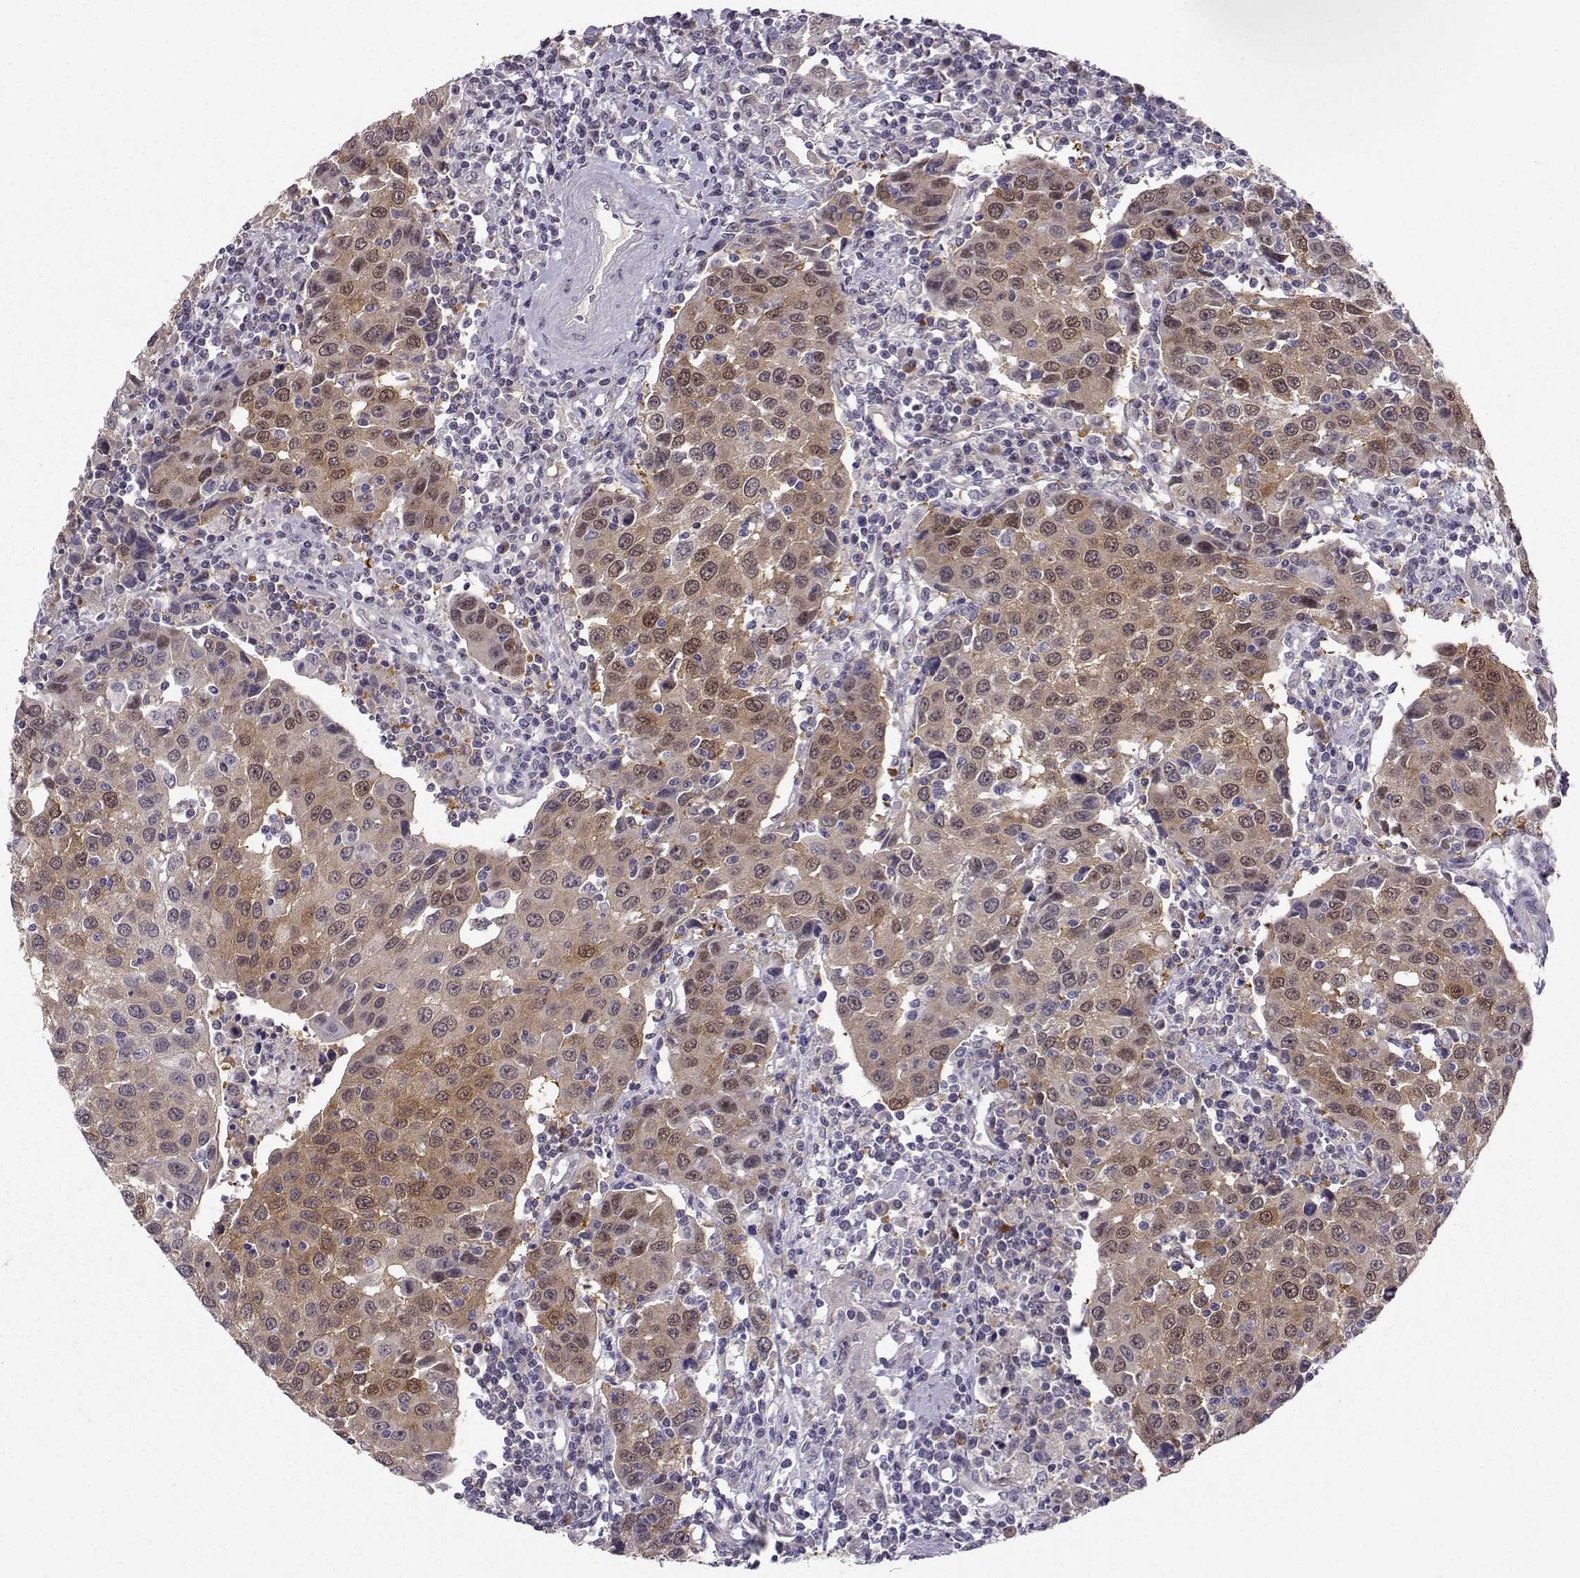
{"staining": {"intensity": "weak", "quantity": ">75%", "location": "cytoplasmic/membranous"}, "tissue": "urothelial cancer", "cell_type": "Tumor cells", "image_type": "cancer", "snomed": [{"axis": "morphology", "description": "Urothelial carcinoma, High grade"}, {"axis": "topography", "description": "Urinary bladder"}], "caption": "An immunohistochemistry histopathology image of neoplastic tissue is shown. Protein staining in brown highlights weak cytoplasmic/membranous positivity in urothelial carcinoma (high-grade) within tumor cells. The protein is shown in brown color, while the nuclei are stained blue.", "gene": "NQO1", "patient": {"sex": "female", "age": 85}}